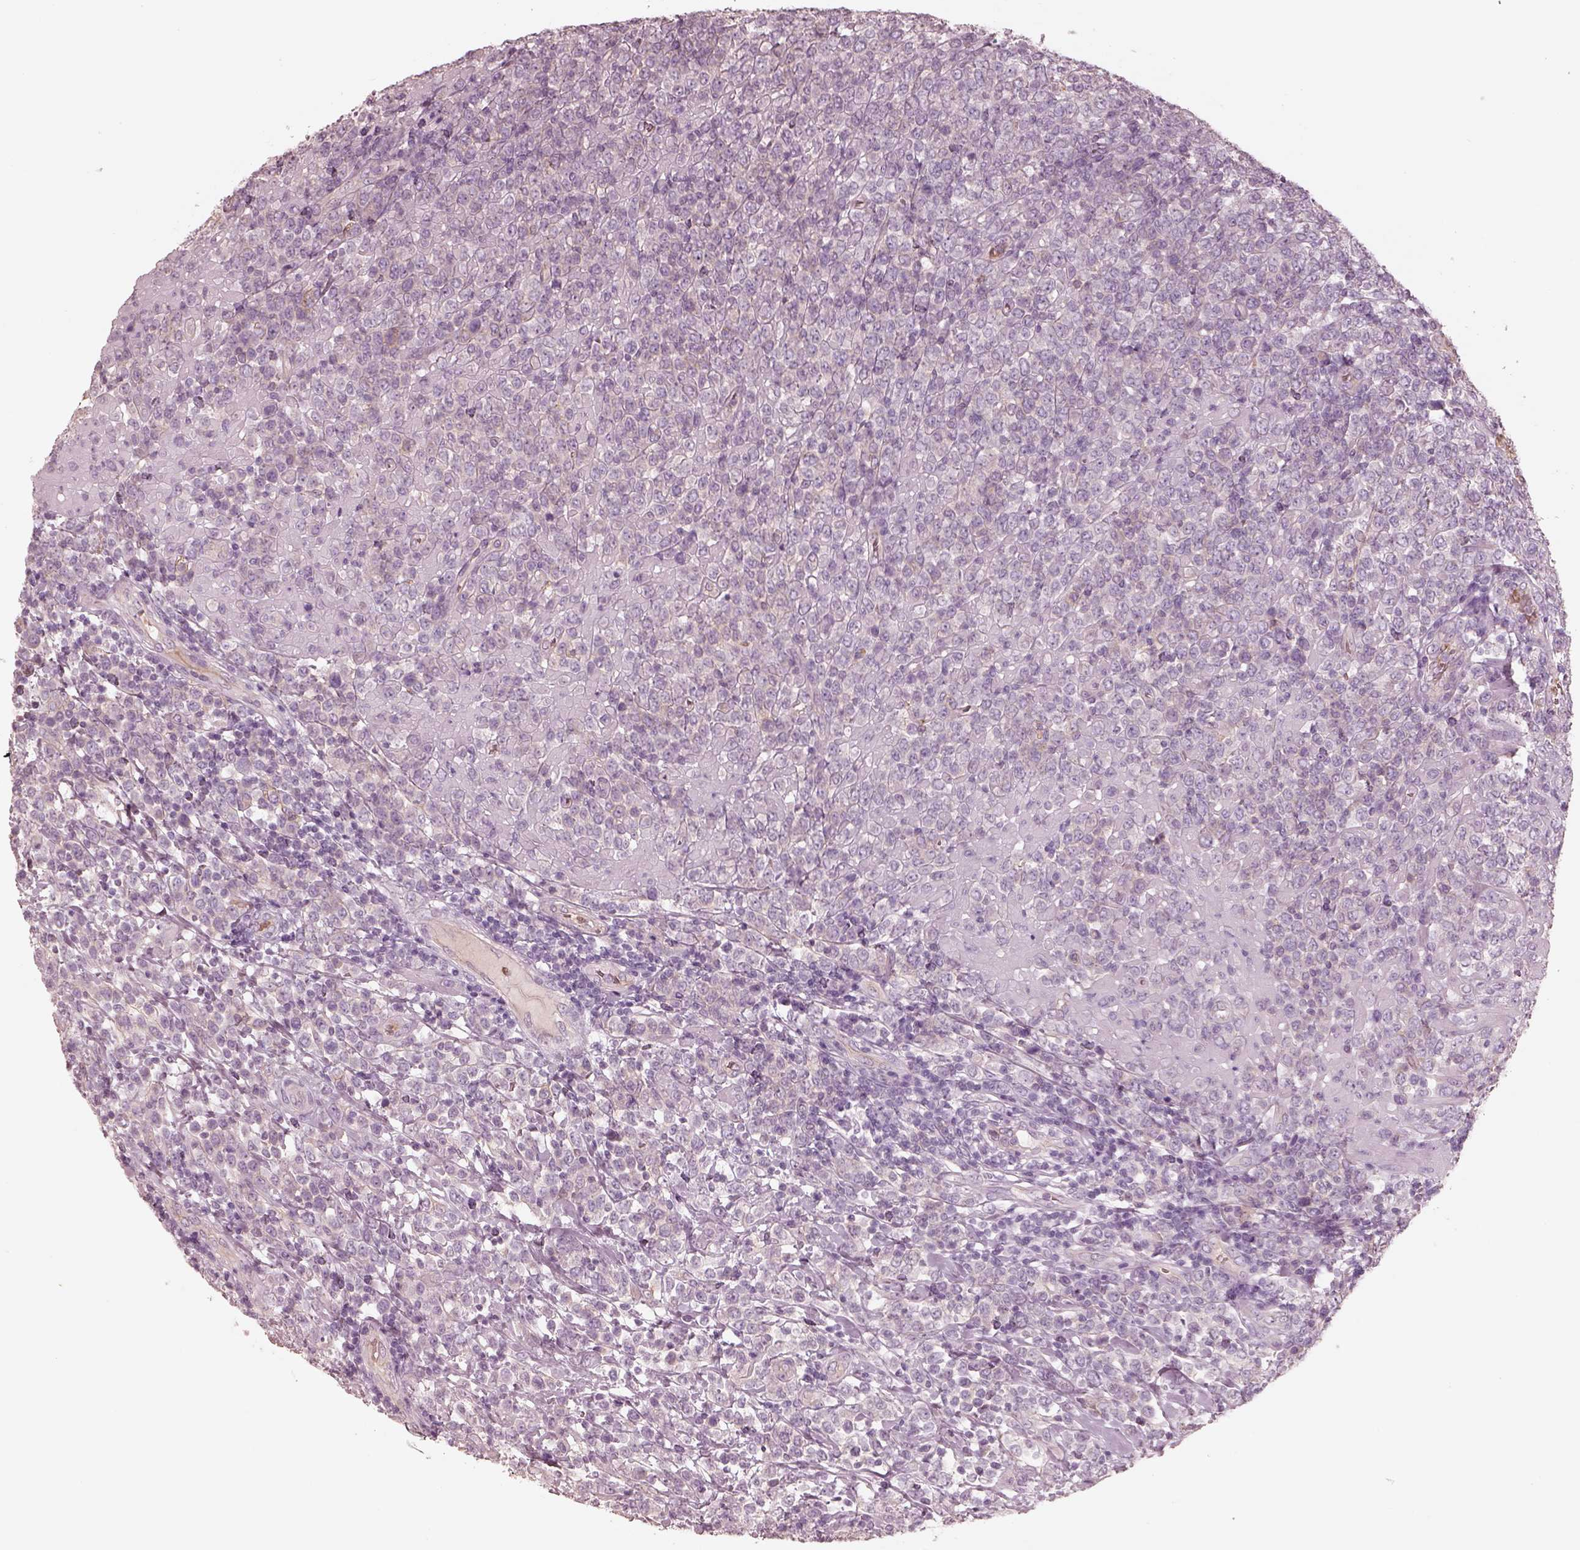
{"staining": {"intensity": "negative", "quantity": "none", "location": "none"}, "tissue": "lymphoma", "cell_type": "Tumor cells", "image_type": "cancer", "snomed": [{"axis": "morphology", "description": "Malignant lymphoma, non-Hodgkin's type, High grade"}, {"axis": "topography", "description": "Soft tissue"}], "caption": "Immunohistochemistry (IHC) photomicrograph of human lymphoma stained for a protein (brown), which exhibits no positivity in tumor cells.", "gene": "GPRIN1", "patient": {"sex": "female", "age": 56}}